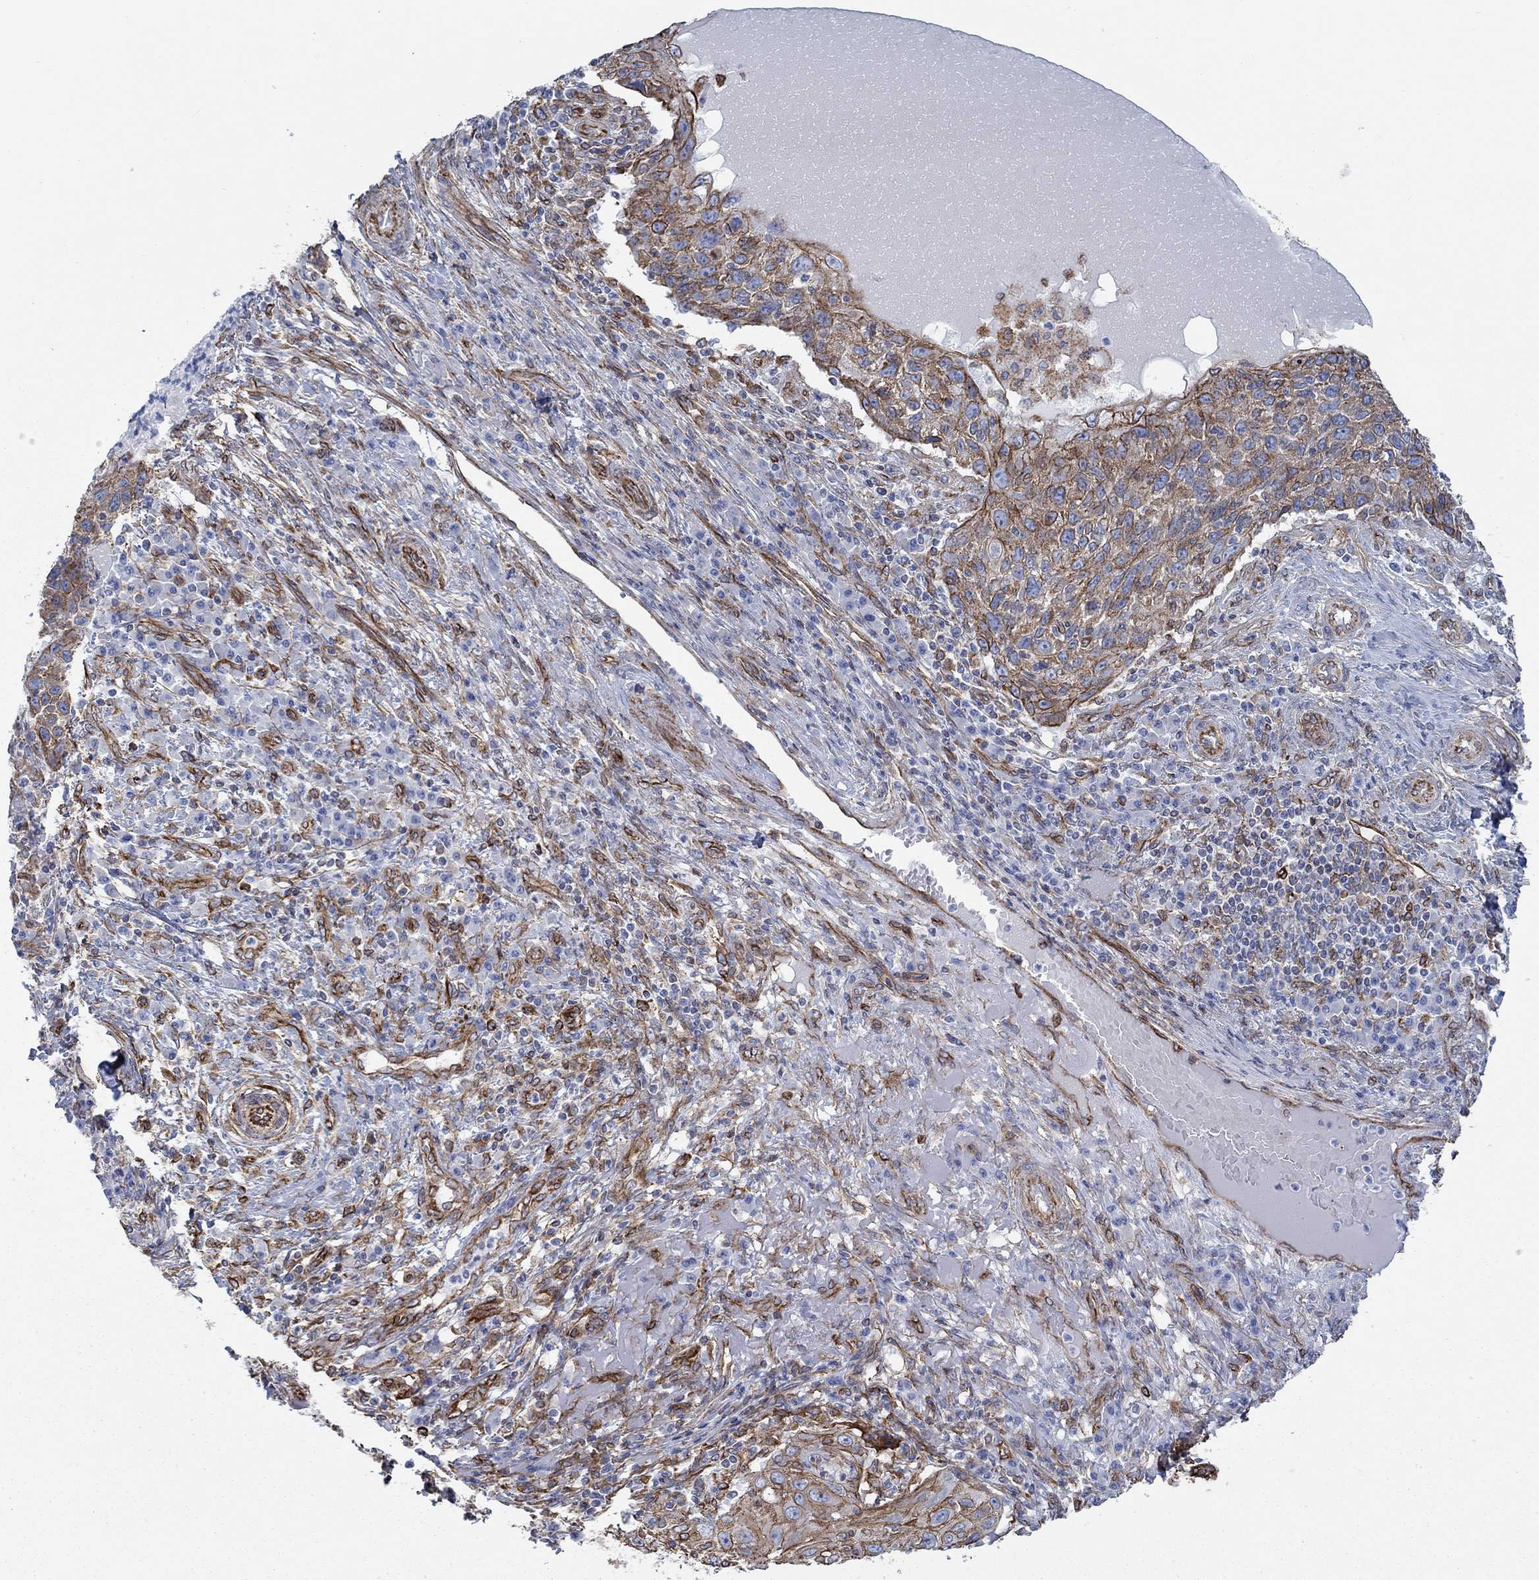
{"staining": {"intensity": "strong", "quantity": "<25%", "location": "cytoplasmic/membranous"}, "tissue": "skin cancer", "cell_type": "Tumor cells", "image_type": "cancer", "snomed": [{"axis": "morphology", "description": "Squamous cell carcinoma, NOS"}, {"axis": "topography", "description": "Skin"}], "caption": "This image displays squamous cell carcinoma (skin) stained with IHC to label a protein in brown. The cytoplasmic/membranous of tumor cells show strong positivity for the protein. Nuclei are counter-stained blue.", "gene": "STC2", "patient": {"sex": "male", "age": 92}}